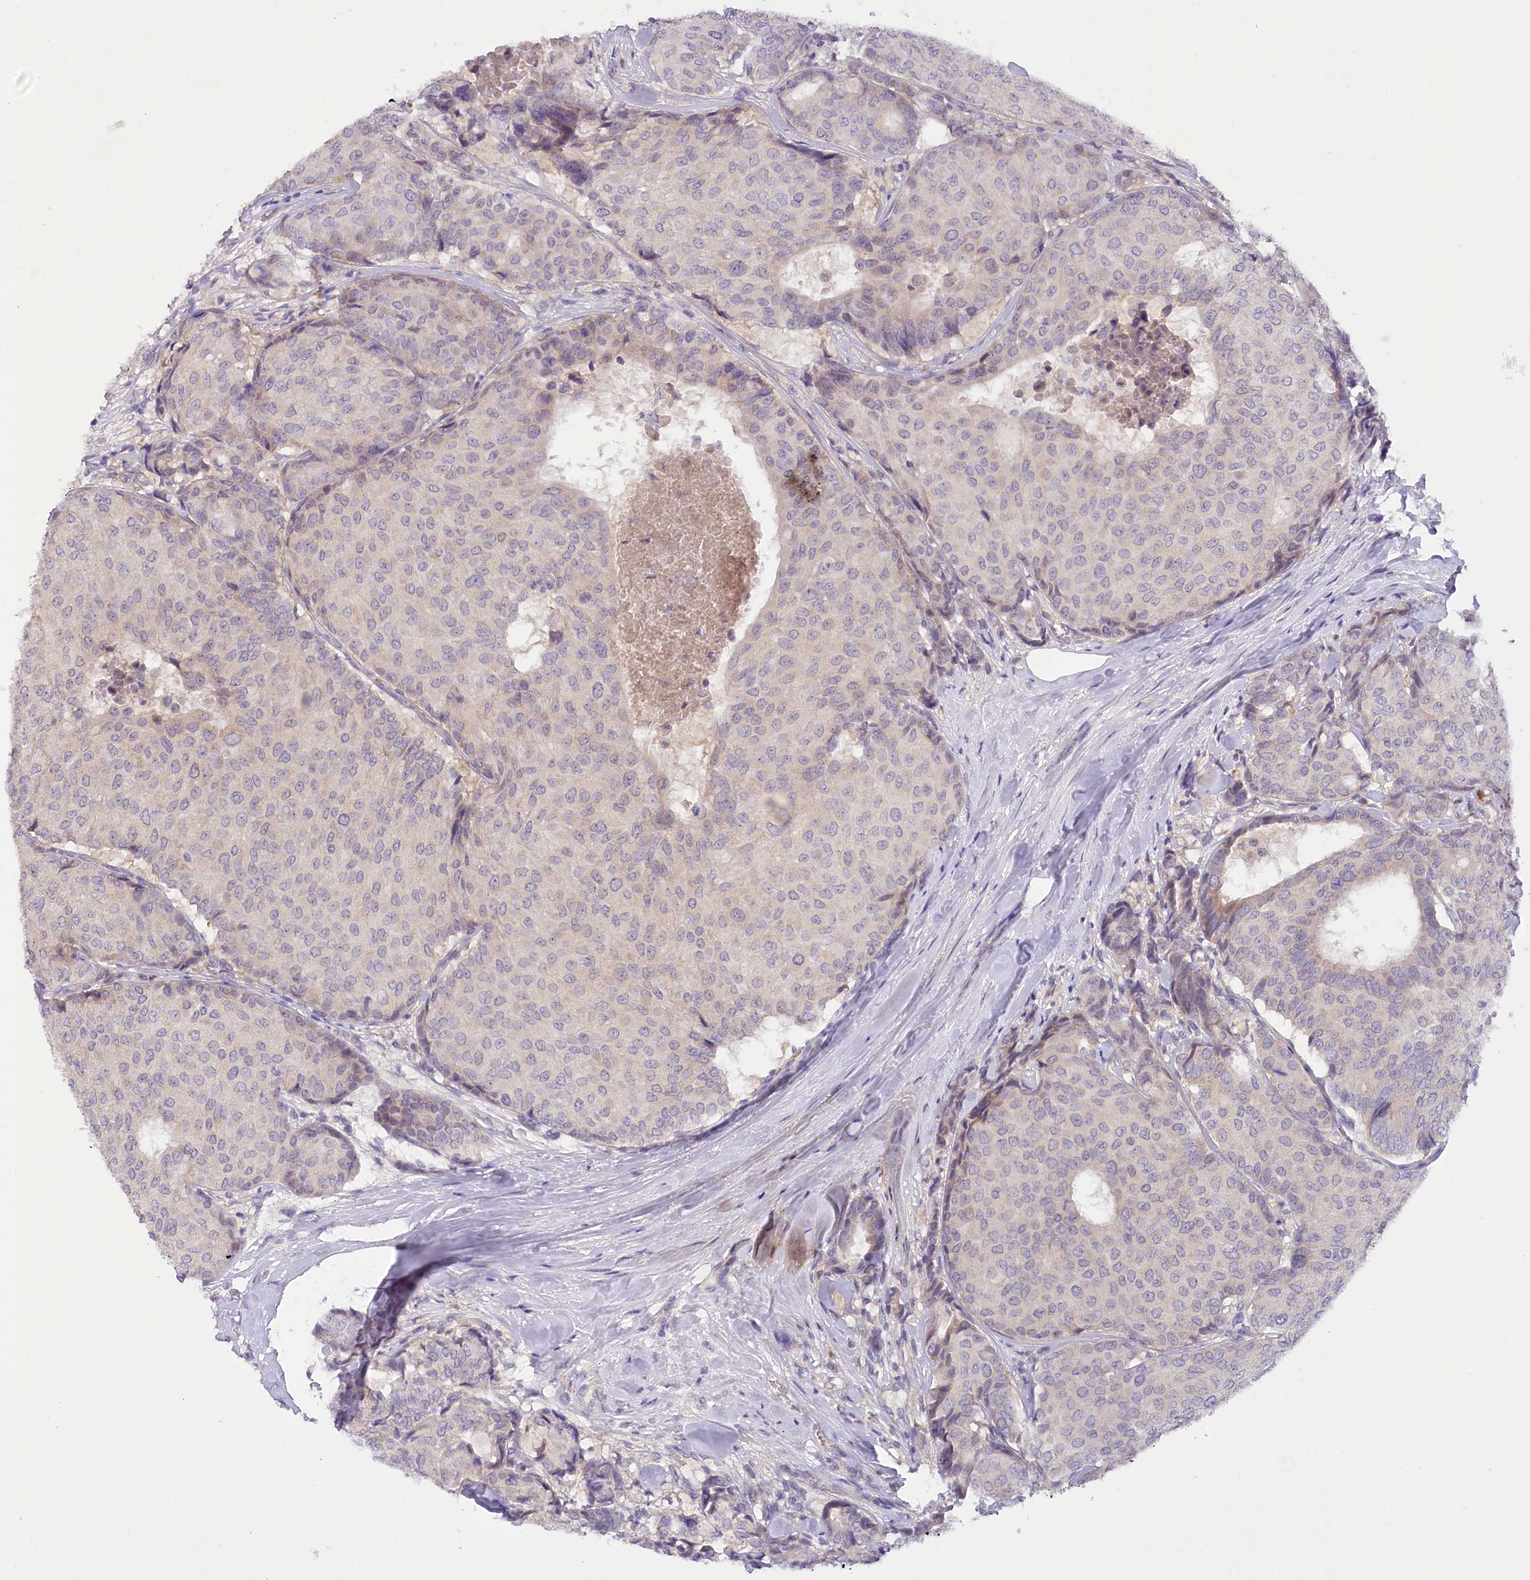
{"staining": {"intensity": "weak", "quantity": "<25%", "location": "cytoplasmic/membranous"}, "tissue": "breast cancer", "cell_type": "Tumor cells", "image_type": "cancer", "snomed": [{"axis": "morphology", "description": "Duct carcinoma"}, {"axis": "topography", "description": "Breast"}], "caption": "The histopathology image exhibits no staining of tumor cells in intraductal carcinoma (breast).", "gene": "DCUN1D1", "patient": {"sex": "female", "age": 75}}